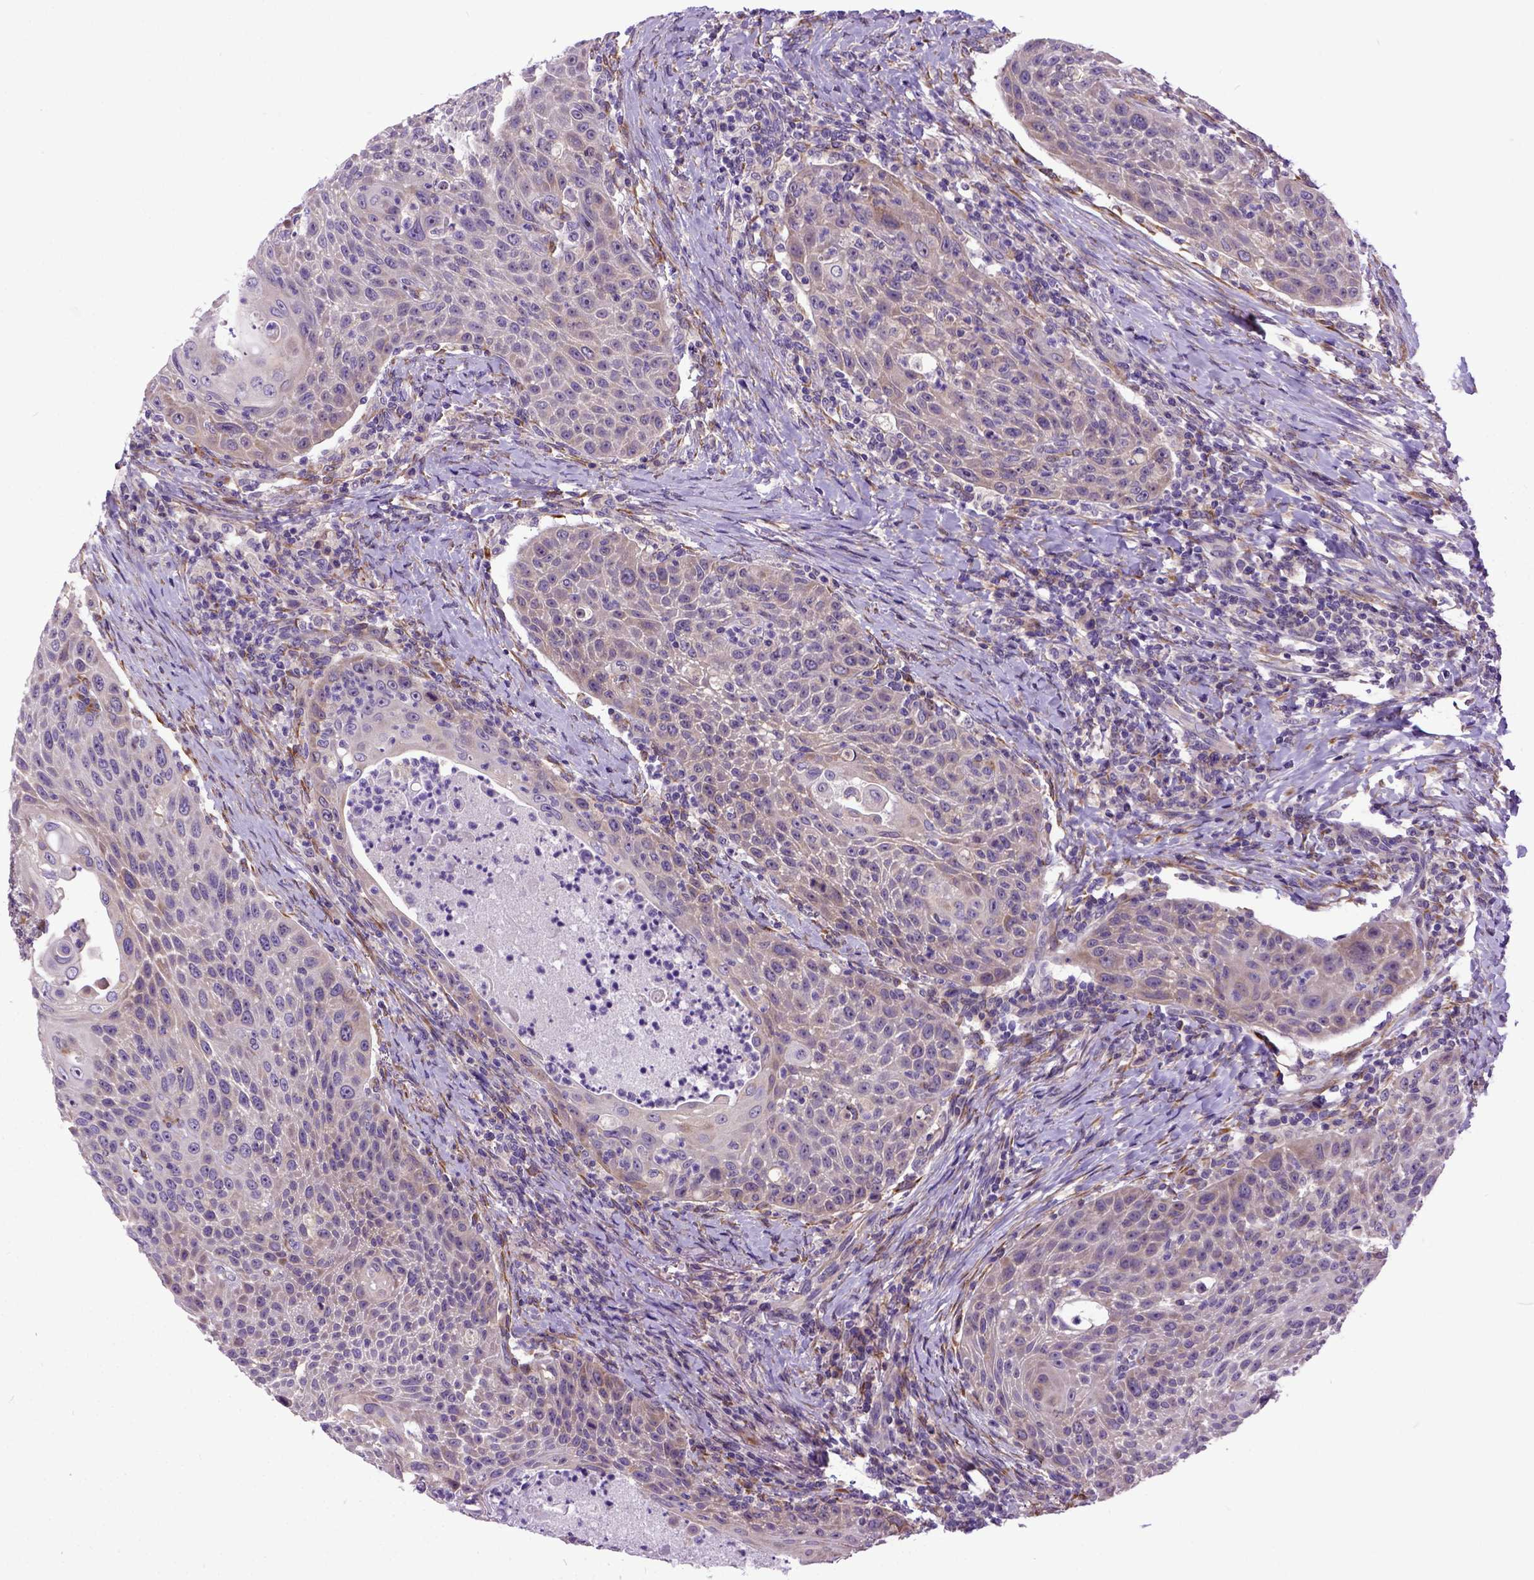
{"staining": {"intensity": "weak", "quantity": "25%-75%", "location": "cytoplasmic/membranous"}, "tissue": "head and neck cancer", "cell_type": "Tumor cells", "image_type": "cancer", "snomed": [{"axis": "morphology", "description": "Squamous cell carcinoma, NOS"}, {"axis": "topography", "description": "Head-Neck"}], "caption": "Protein staining by IHC shows weak cytoplasmic/membranous staining in approximately 25%-75% of tumor cells in head and neck cancer.", "gene": "NEK5", "patient": {"sex": "male", "age": 69}}